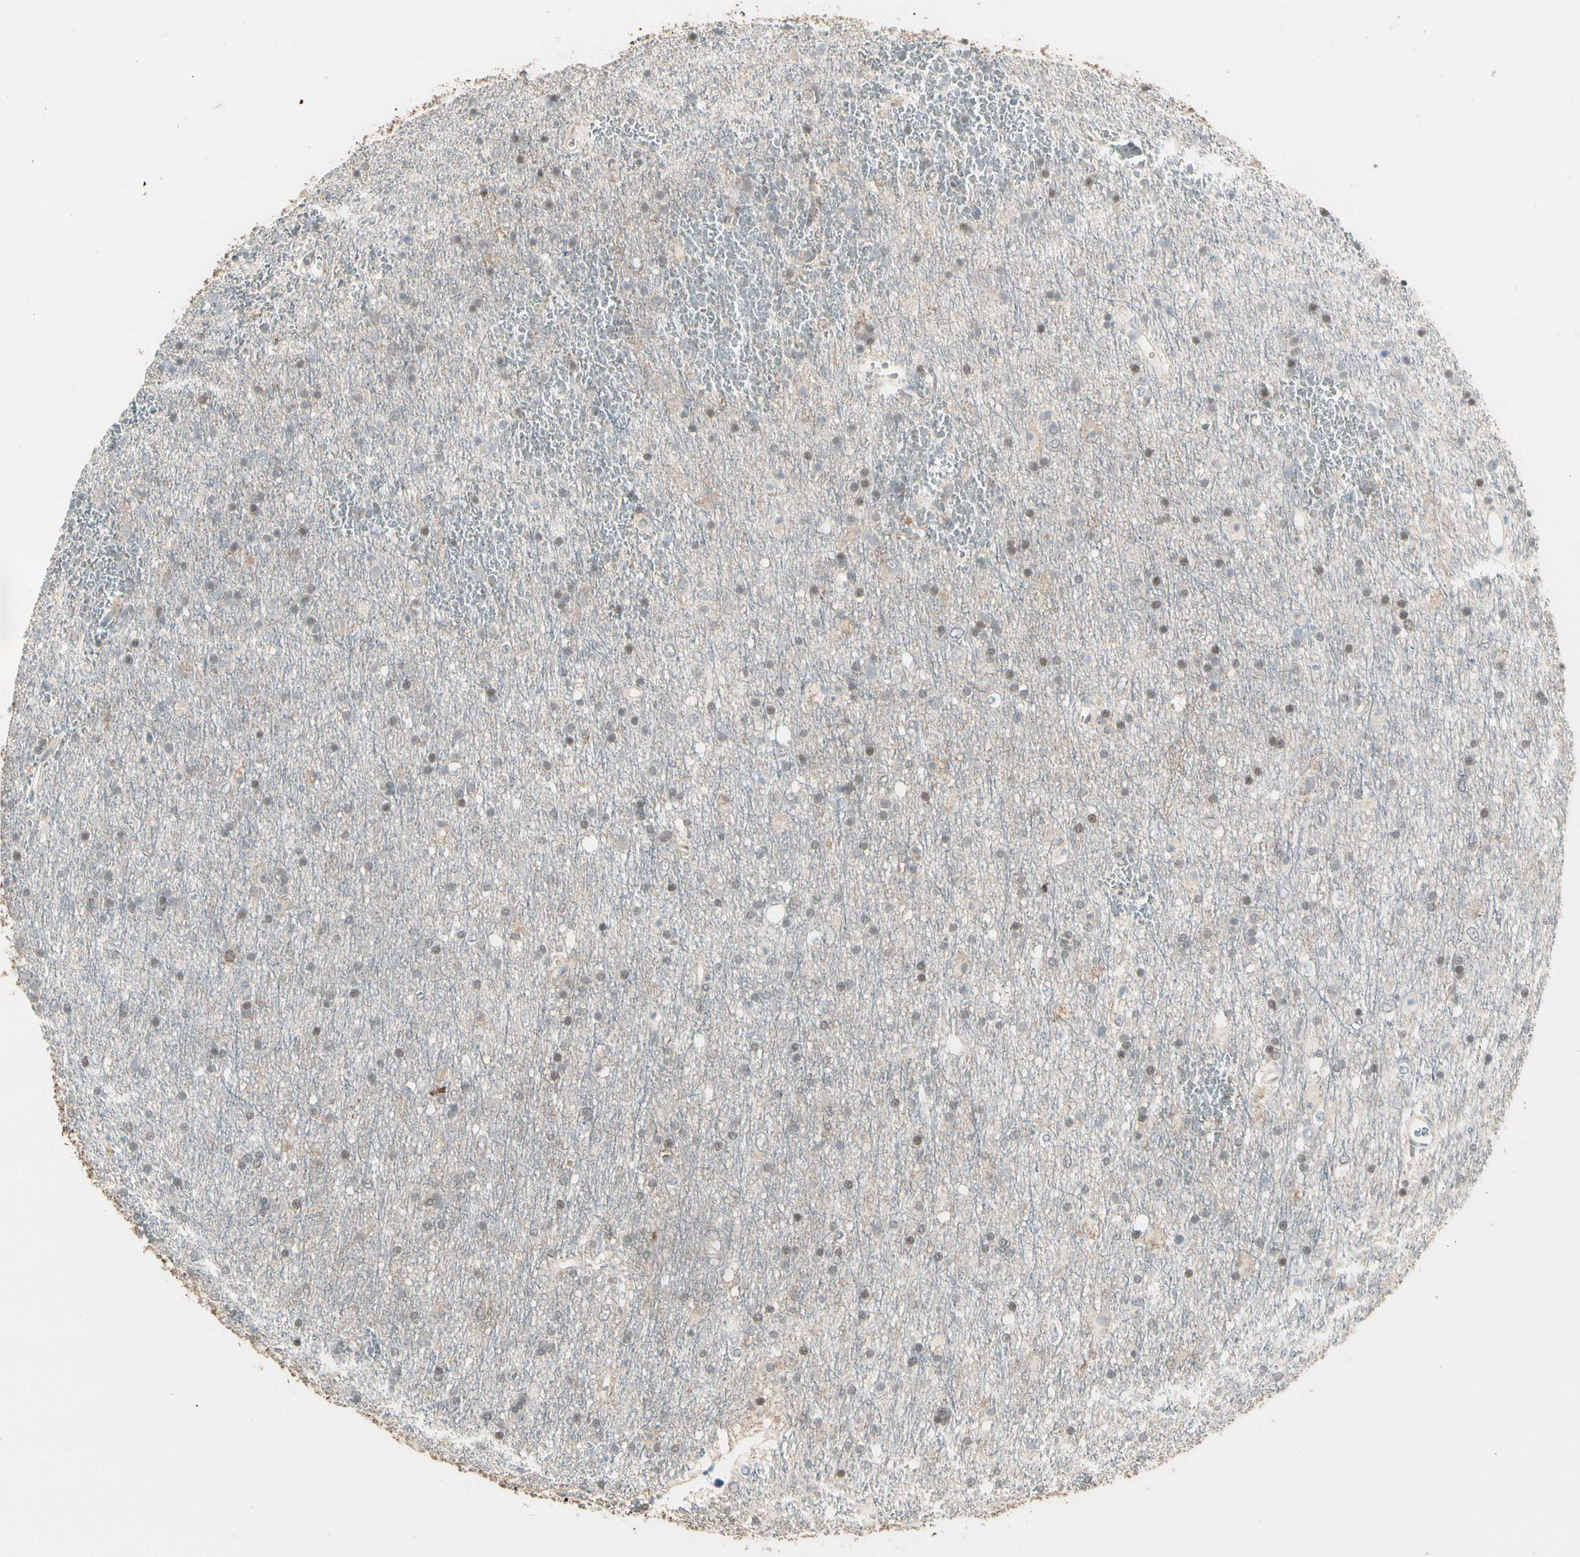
{"staining": {"intensity": "weak", "quantity": "25%-75%", "location": "nuclear"}, "tissue": "glioma", "cell_type": "Tumor cells", "image_type": "cancer", "snomed": [{"axis": "morphology", "description": "Glioma, malignant, Low grade"}, {"axis": "topography", "description": "Brain"}], "caption": "IHC of human malignant low-grade glioma shows low levels of weak nuclear expression in approximately 25%-75% of tumor cells.", "gene": "GREM1", "patient": {"sex": "male", "age": 77}}